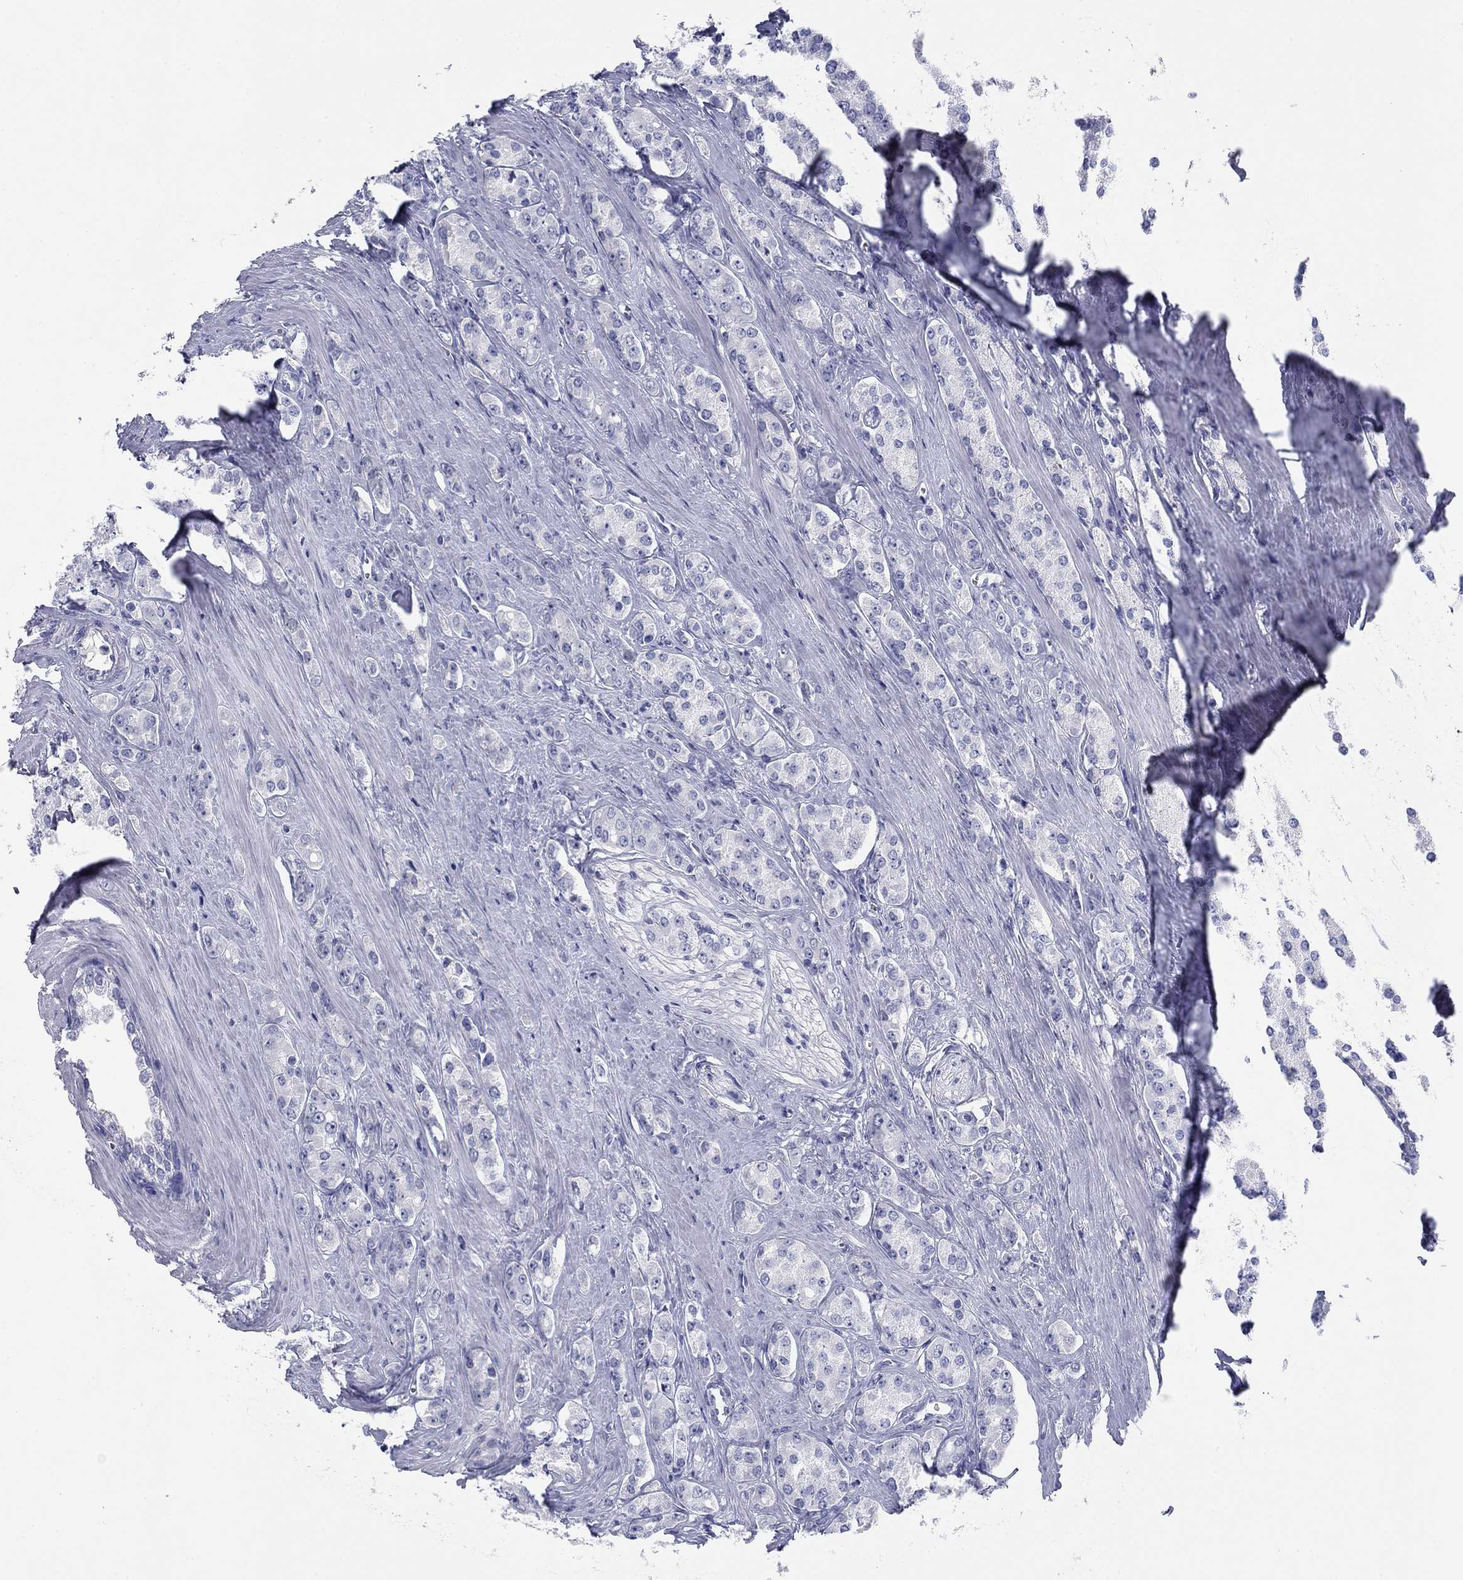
{"staining": {"intensity": "negative", "quantity": "none", "location": "none"}, "tissue": "prostate cancer", "cell_type": "Tumor cells", "image_type": "cancer", "snomed": [{"axis": "morphology", "description": "Adenocarcinoma, NOS"}, {"axis": "topography", "description": "Prostate"}], "caption": "Photomicrograph shows no protein positivity in tumor cells of prostate cancer tissue. (DAB IHC with hematoxylin counter stain).", "gene": "KCNH1", "patient": {"sex": "male", "age": 67}}